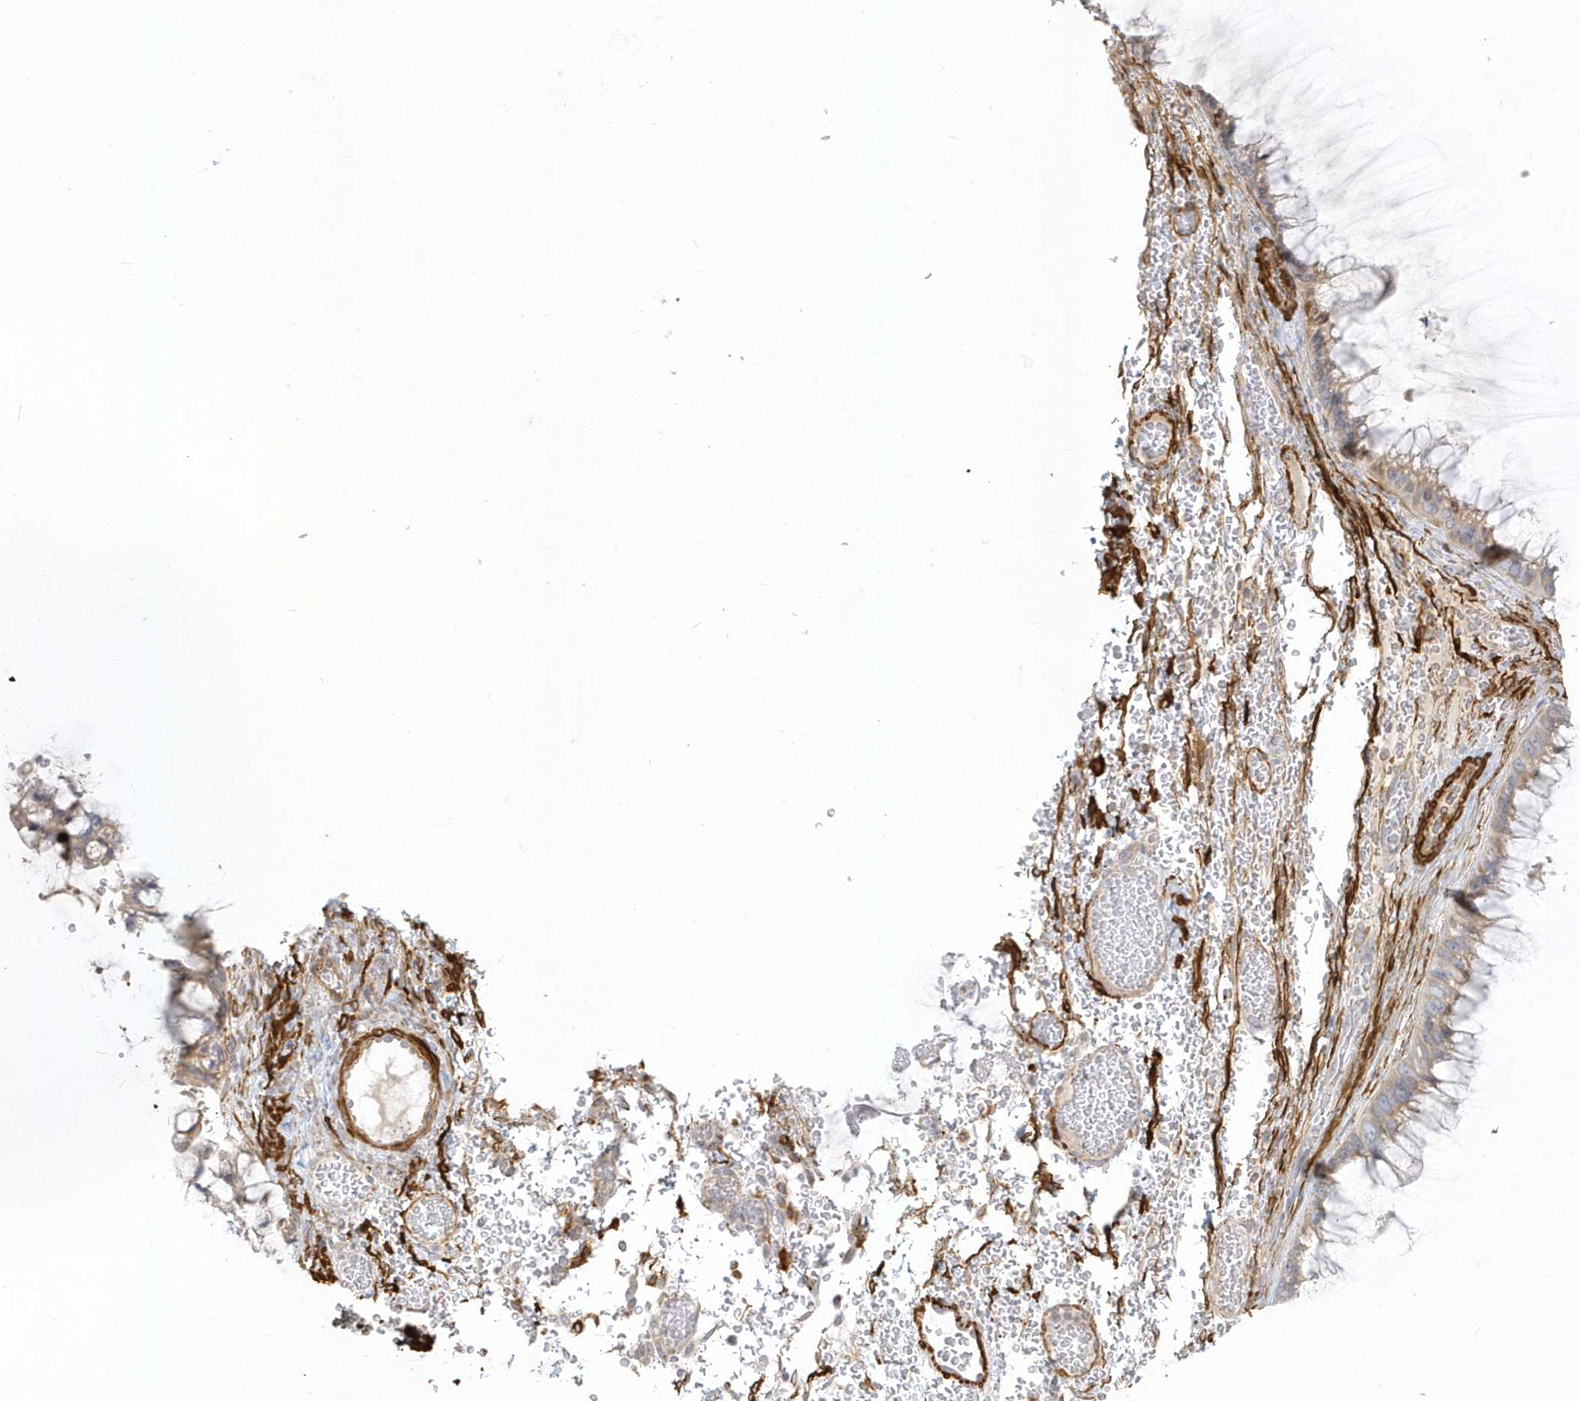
{"staining": {"intensity": "weak", "quantity": ">75%", "location": "cytoplasmic/membranous"}, "tissue": "ovarian cancer", "cell_type": "Tumor cells", "image_type": "cancer", "snomed": [{"axis": "morphology", "description": "Cystadenocarcinoma, mucinous, NOS"}, {"axis": "topography", "description": "Ovary"}], "caption": "Human ovarian cancer (mucinous cystadenocarcinoma) stained for a protein (brown) shows weak cytoplasmic/membranous positive positivity in about >75% of tumor cells.", "gene": "THADA", "patient": {"sex": "female", "age": 37}}